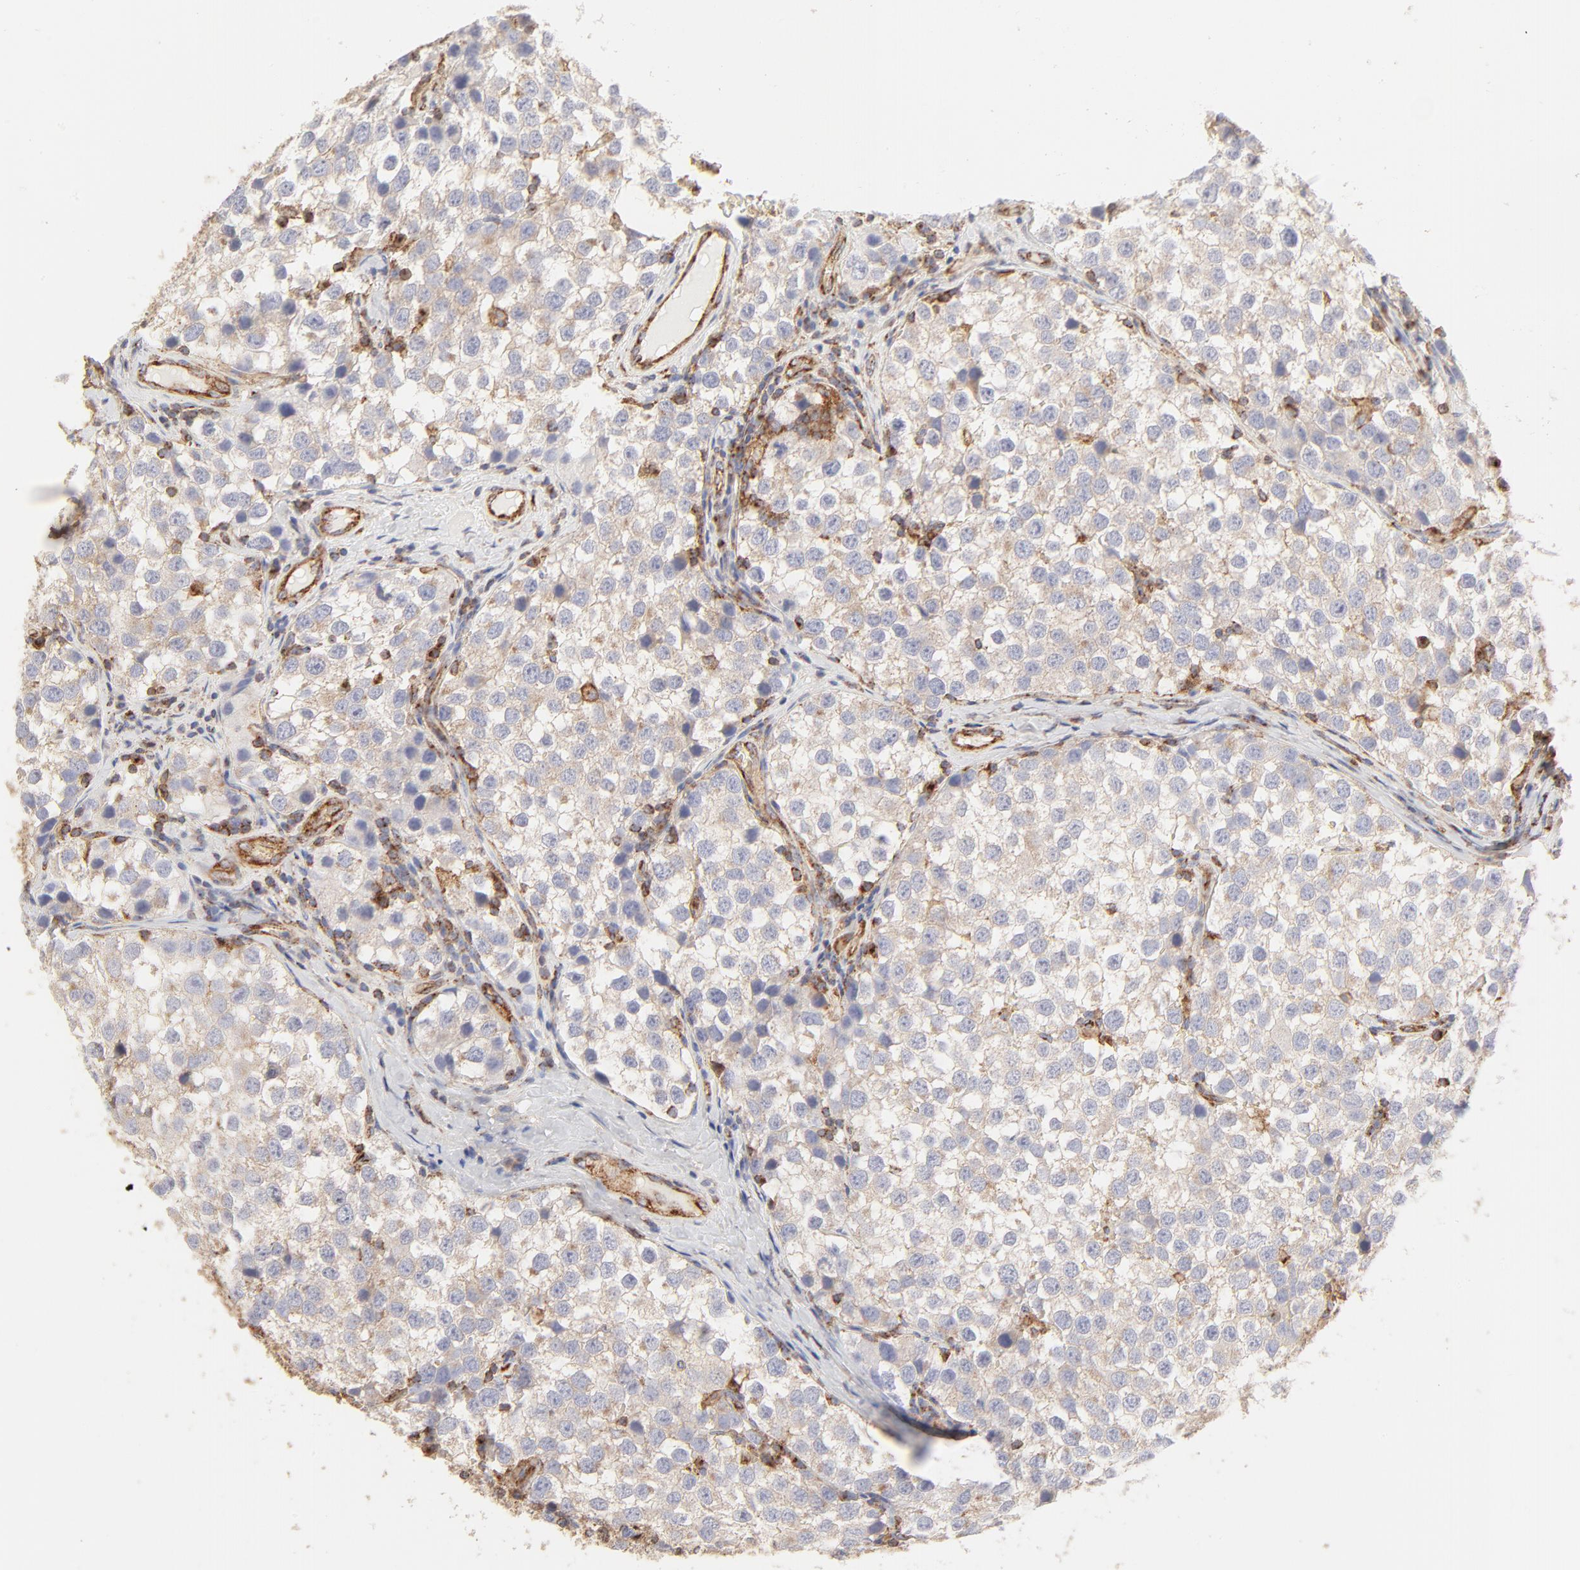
{"staining": {"intensity": "weak", "quantity": ">75%", "location": "cytoplasmic/membranous"}, "tissue": "testis cancer", "cell_type": "Tumor cells", "image_type": "cancer", "snomed": [{"axis": "morphology", "description": "Seminoma, NOS"}, {"axis": "topography", "description": "Testis"}], "caption": "IHC micrograph of testis cancer (seminoma) stained for a protein (brown), which shows low levels of weak cytoplasmic/membranous expression in approximately >75% of tumor cells.", "gene": "CLTB", "patient": {"sex": "male", "age": 39}}